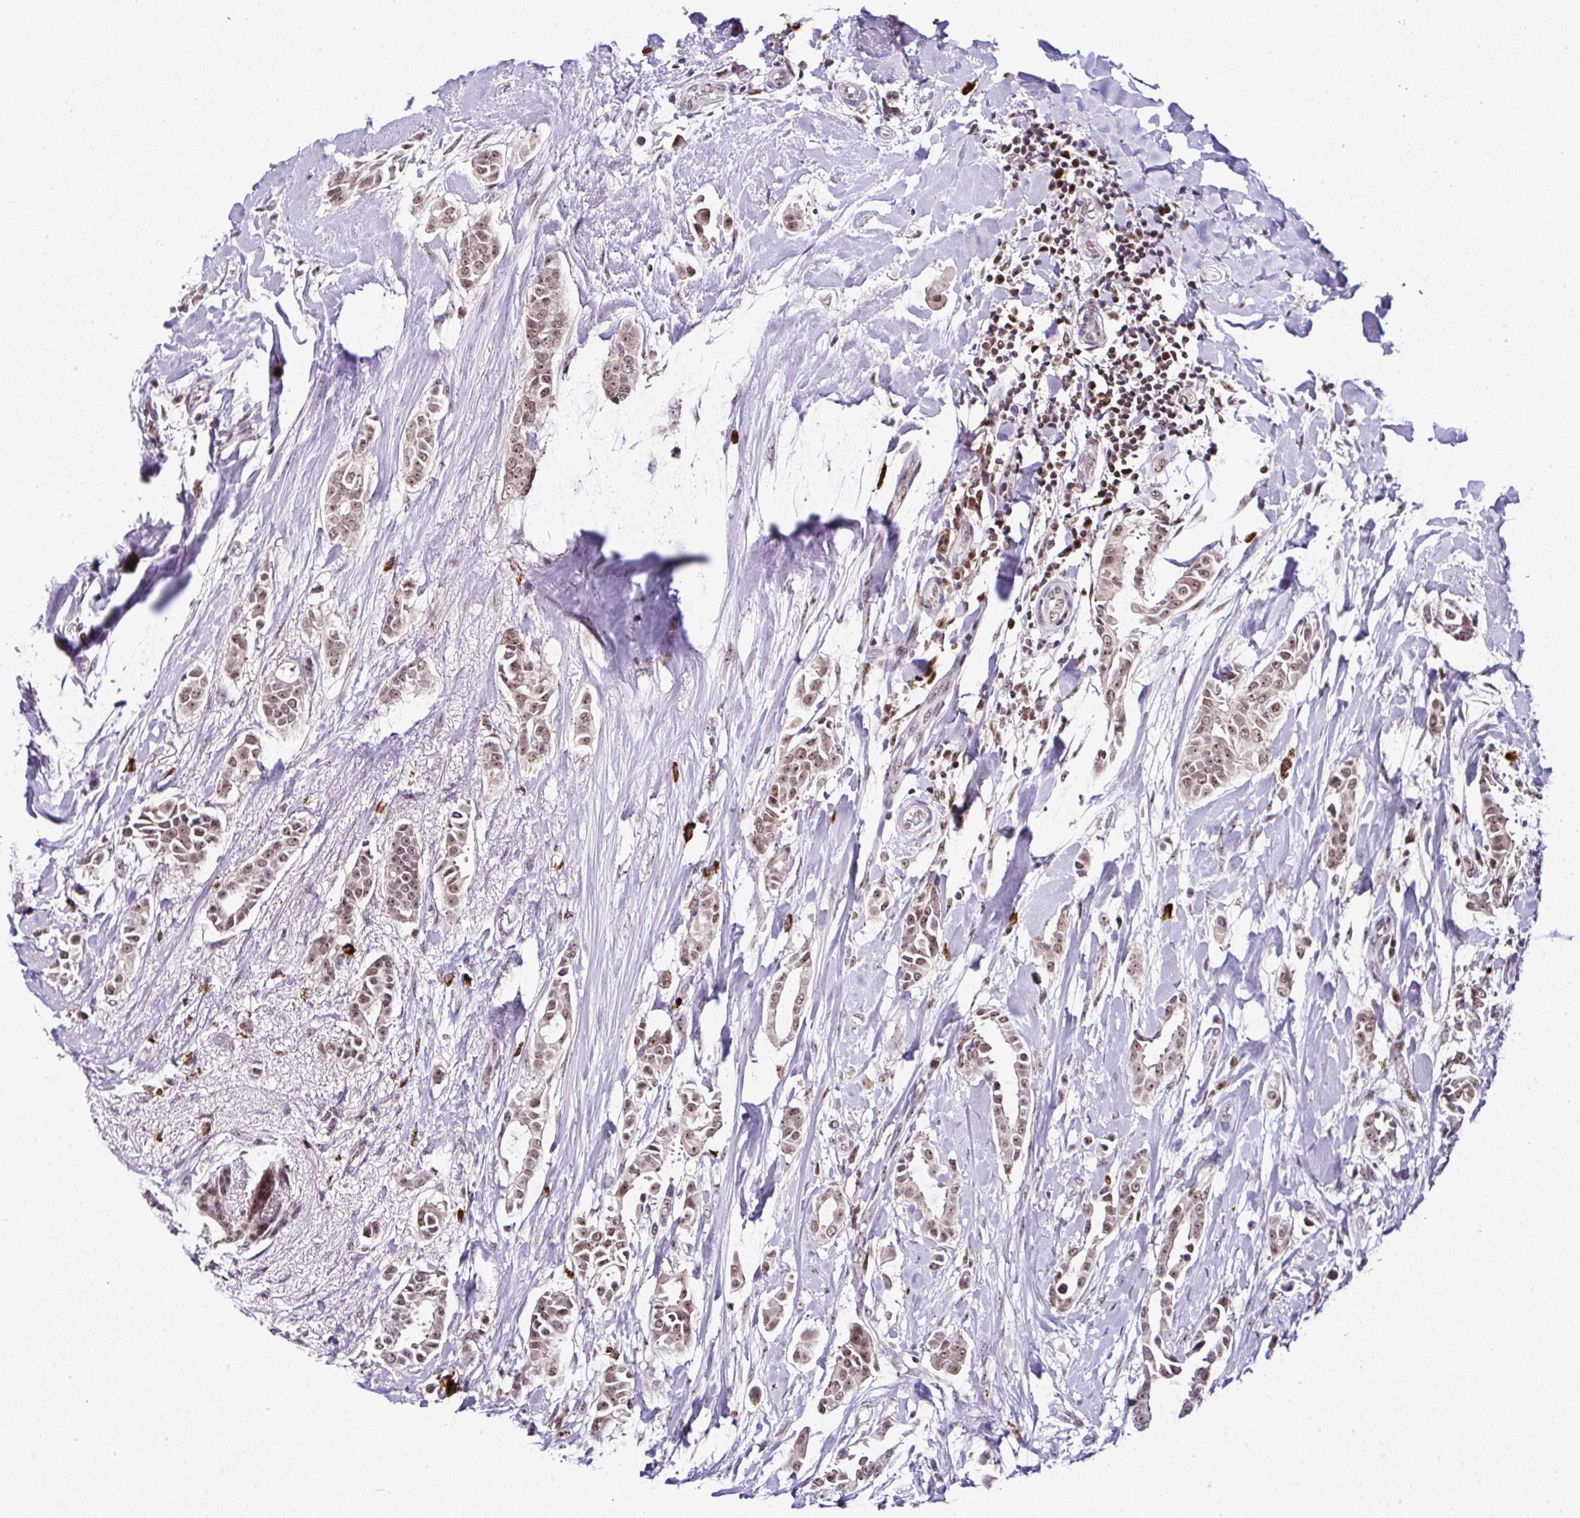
{"staining": {"intensity": "moderate", "quantity": ">75%", "location": "nuclear"}, "tissue": "breast cancer", "cell_type": "Tumor cells", "image_type": "cancer", "snomed": [{"axis": "morphology", "description": "Duct carcinoma"}, {"axis": "topography", "description": "Breast"}], "caption": "Tumor cells exhibit medium levels of moderate nuclear expression in about >75% of cells in breast cancer (intraductal carcinoma).", "gene": "PTPN2", "patient": {"sex": "female", "age": 64}}